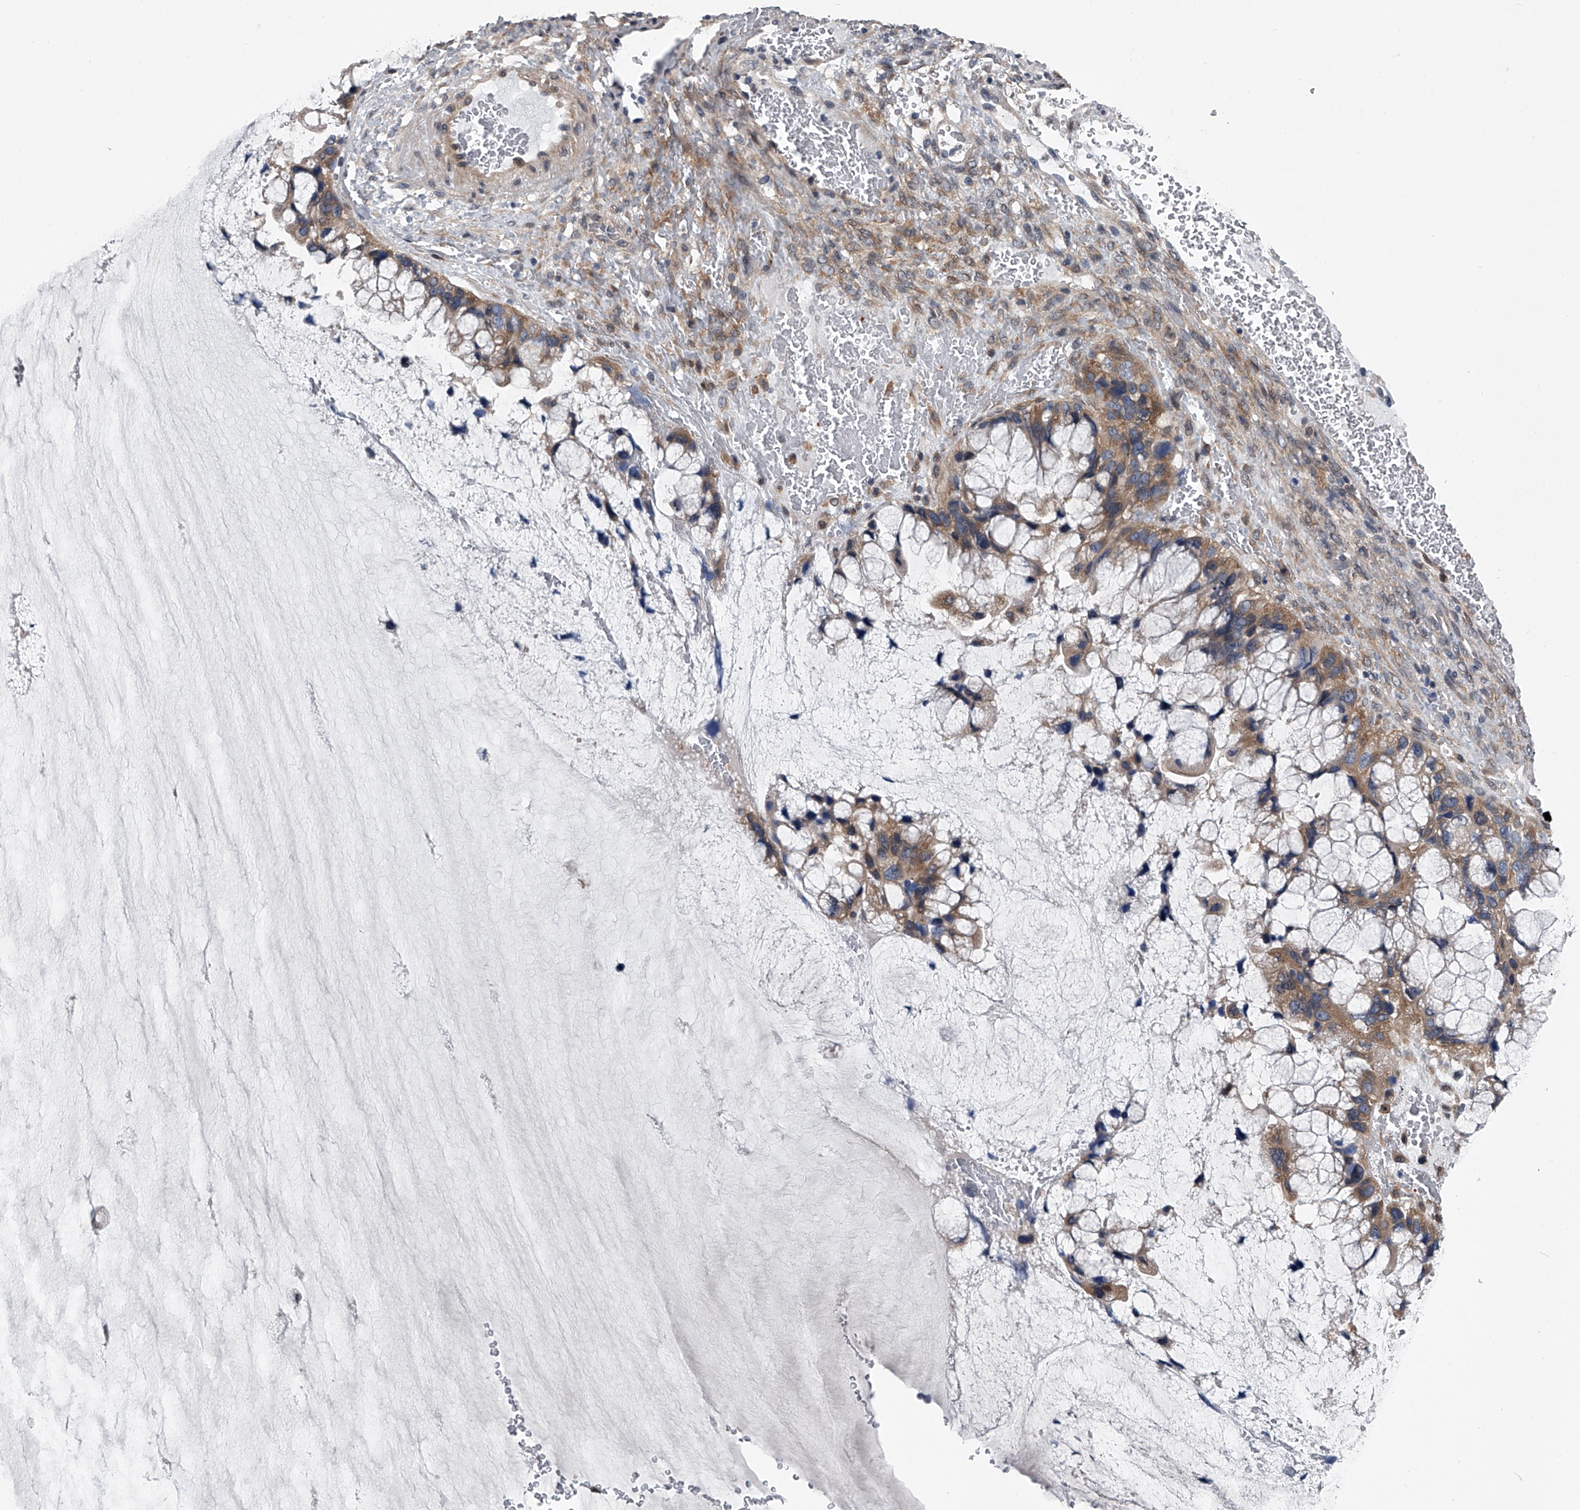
{"staining": {"intensity": "moderate", "quantity": ">75%", "location": "cytoplasmic/membranous"}, "tissue": "ovarian cancer", "cell_type": "Tumor cells", "image_type": "cancer", "snomed": [{"axis": "morphology", "description": "Cystadenocarcinoma, mucinous, NOS"}, {"axis": "topography", "description": "Ovary"}], "caption": "Protein staining of ovarian mucinous cystadenocarcinoma tissue displays moderate cytoplasmic/membranous expression in about >75% of tumor cells.", "gene": "PPP2R5D", "patient": {"sex": "female", "age": 37}}